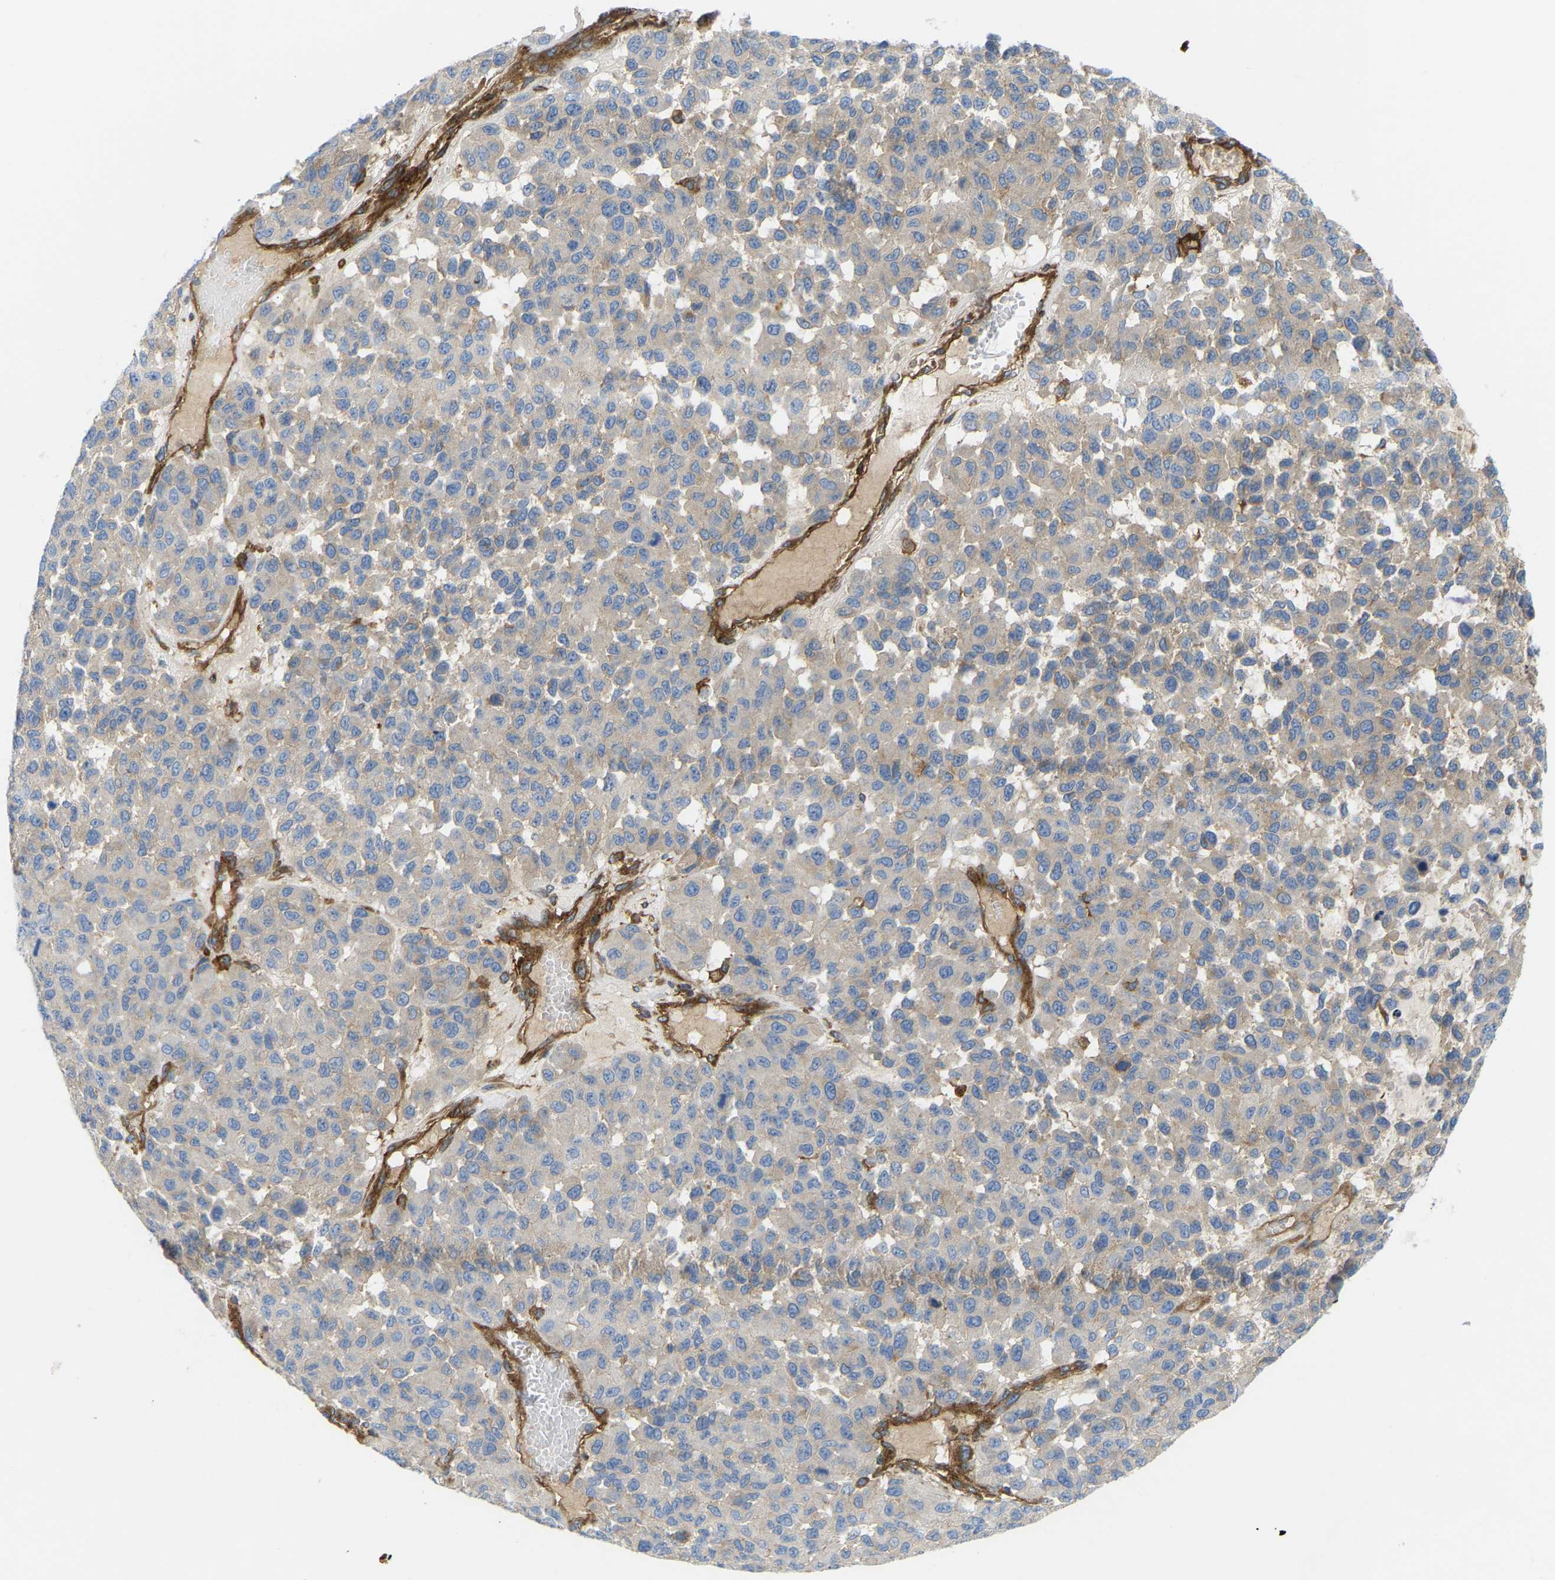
{"staining": {"intensity": "weak", "quantity": "<25%", "location": "cytoplasmic/membranous"}, "tissue": "melanoma", "cell_type": "Tumor cells", "image_type": "cancer", "snomed": [{"axis": "morphology", "description": "Malignant melanoma, NOS"}, {"axis": "topography", "description": "Skin"}], "caption": "Immunohistochemistry image of neoplastic tissue: melanoma stained with DAB (3,3'-diaminobenzidine) displays no significant protein expression in tumor cells.", "gene": "PICALM", "patient": {"sex": "male", "age": 62}}